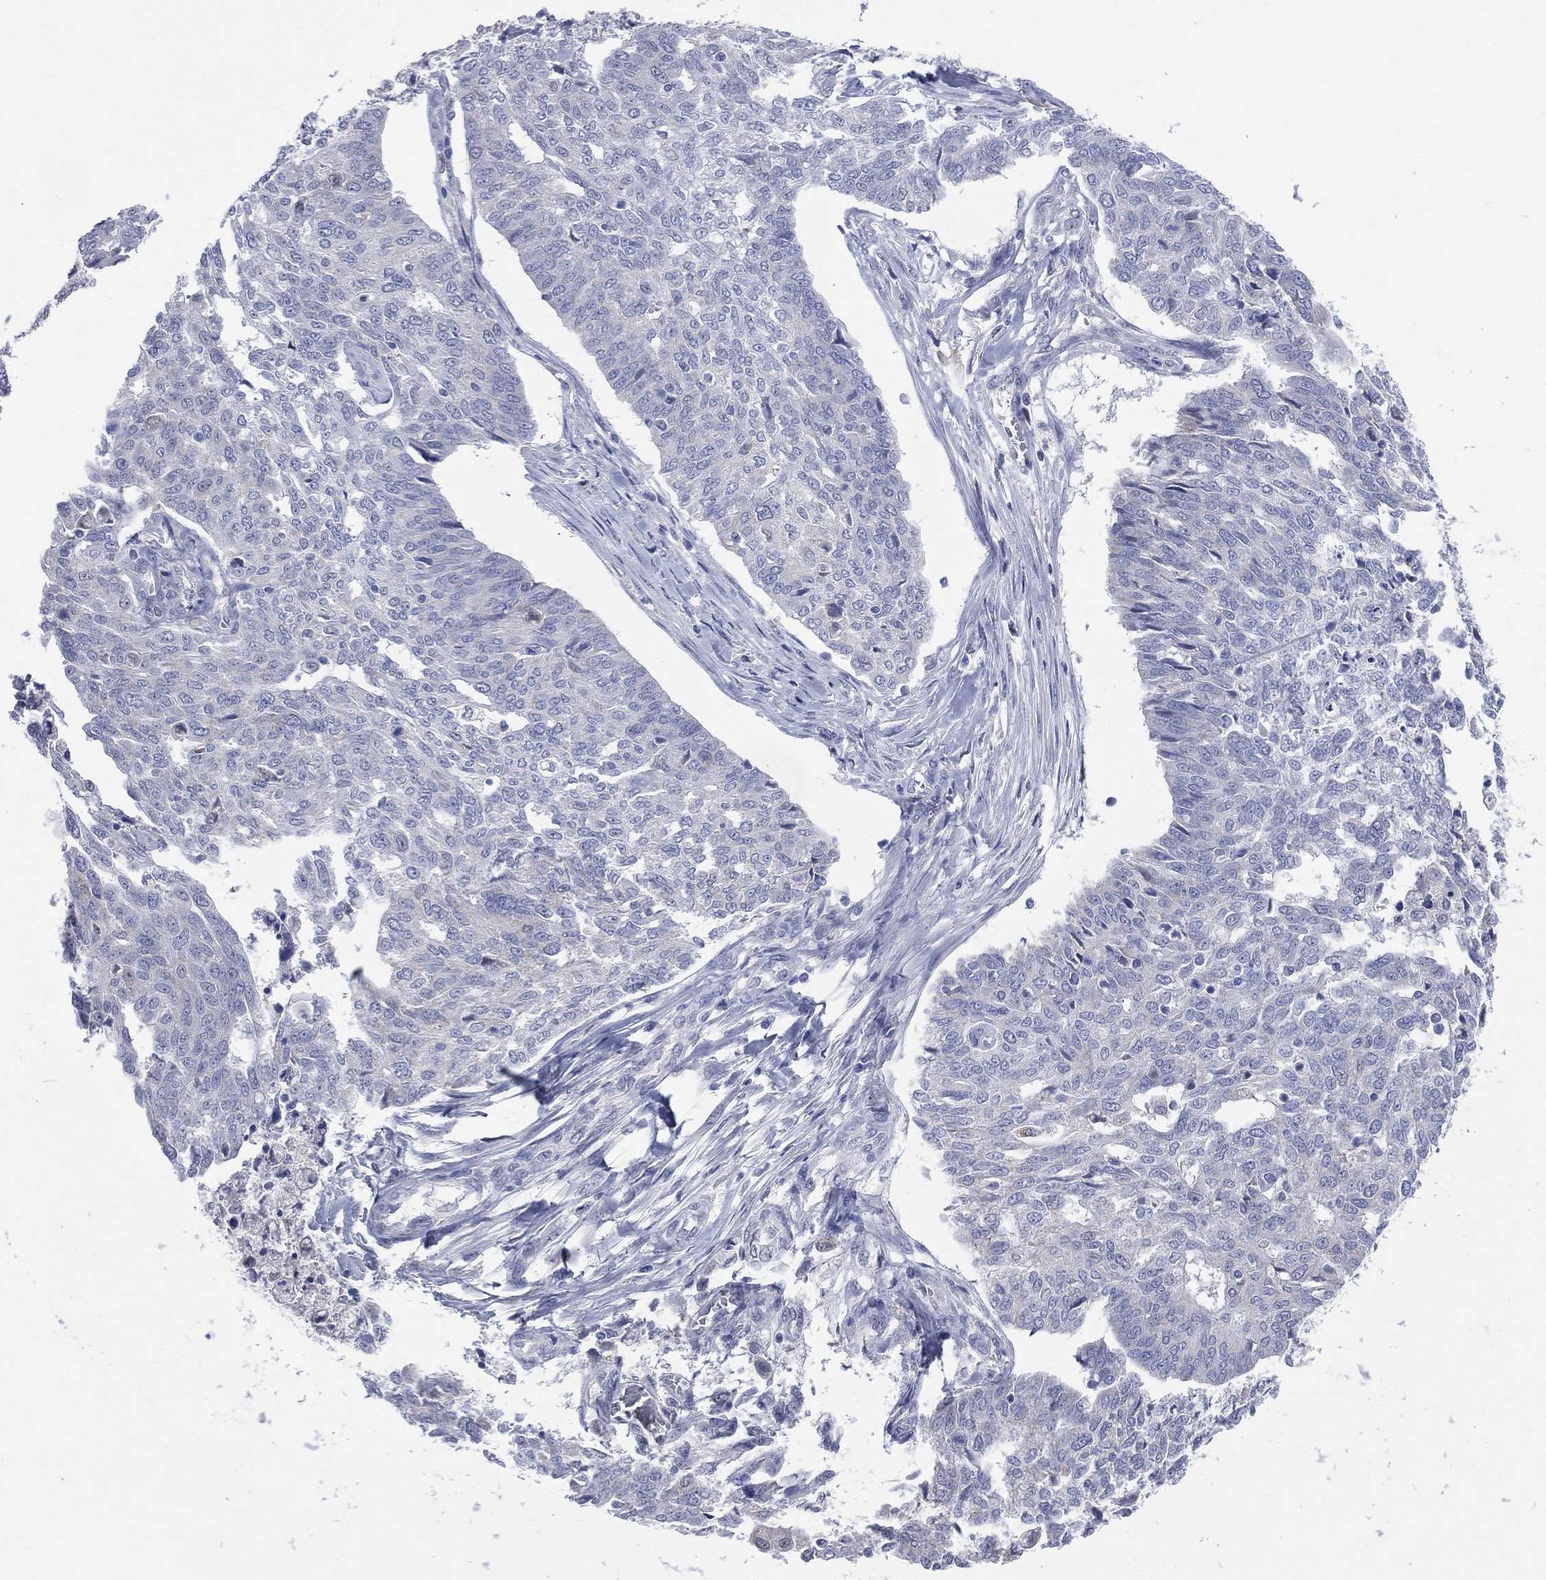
{"staining": {"intensity": "negative", "quantity": "none", "location": "none"}, "tissue": "ovarian cancer", "cell_type": "Tumor cells", "image_type": "cancer", "snomed": [{"axis": "morphology", "description": "Cystadenocarcinoma, serous, NOS"}, {"axis": "topography", "description": "Ovary"}], "caption": "Micrograph shows no protein positivity in tumor cells of ovarian cancer (serous cystadenocarcinoma) tissue. (Immunohistochemistry, brightfield microscopy, high magnification).", "gene": "AKAP3", "patient": {"sex": "female", "age": 67}}